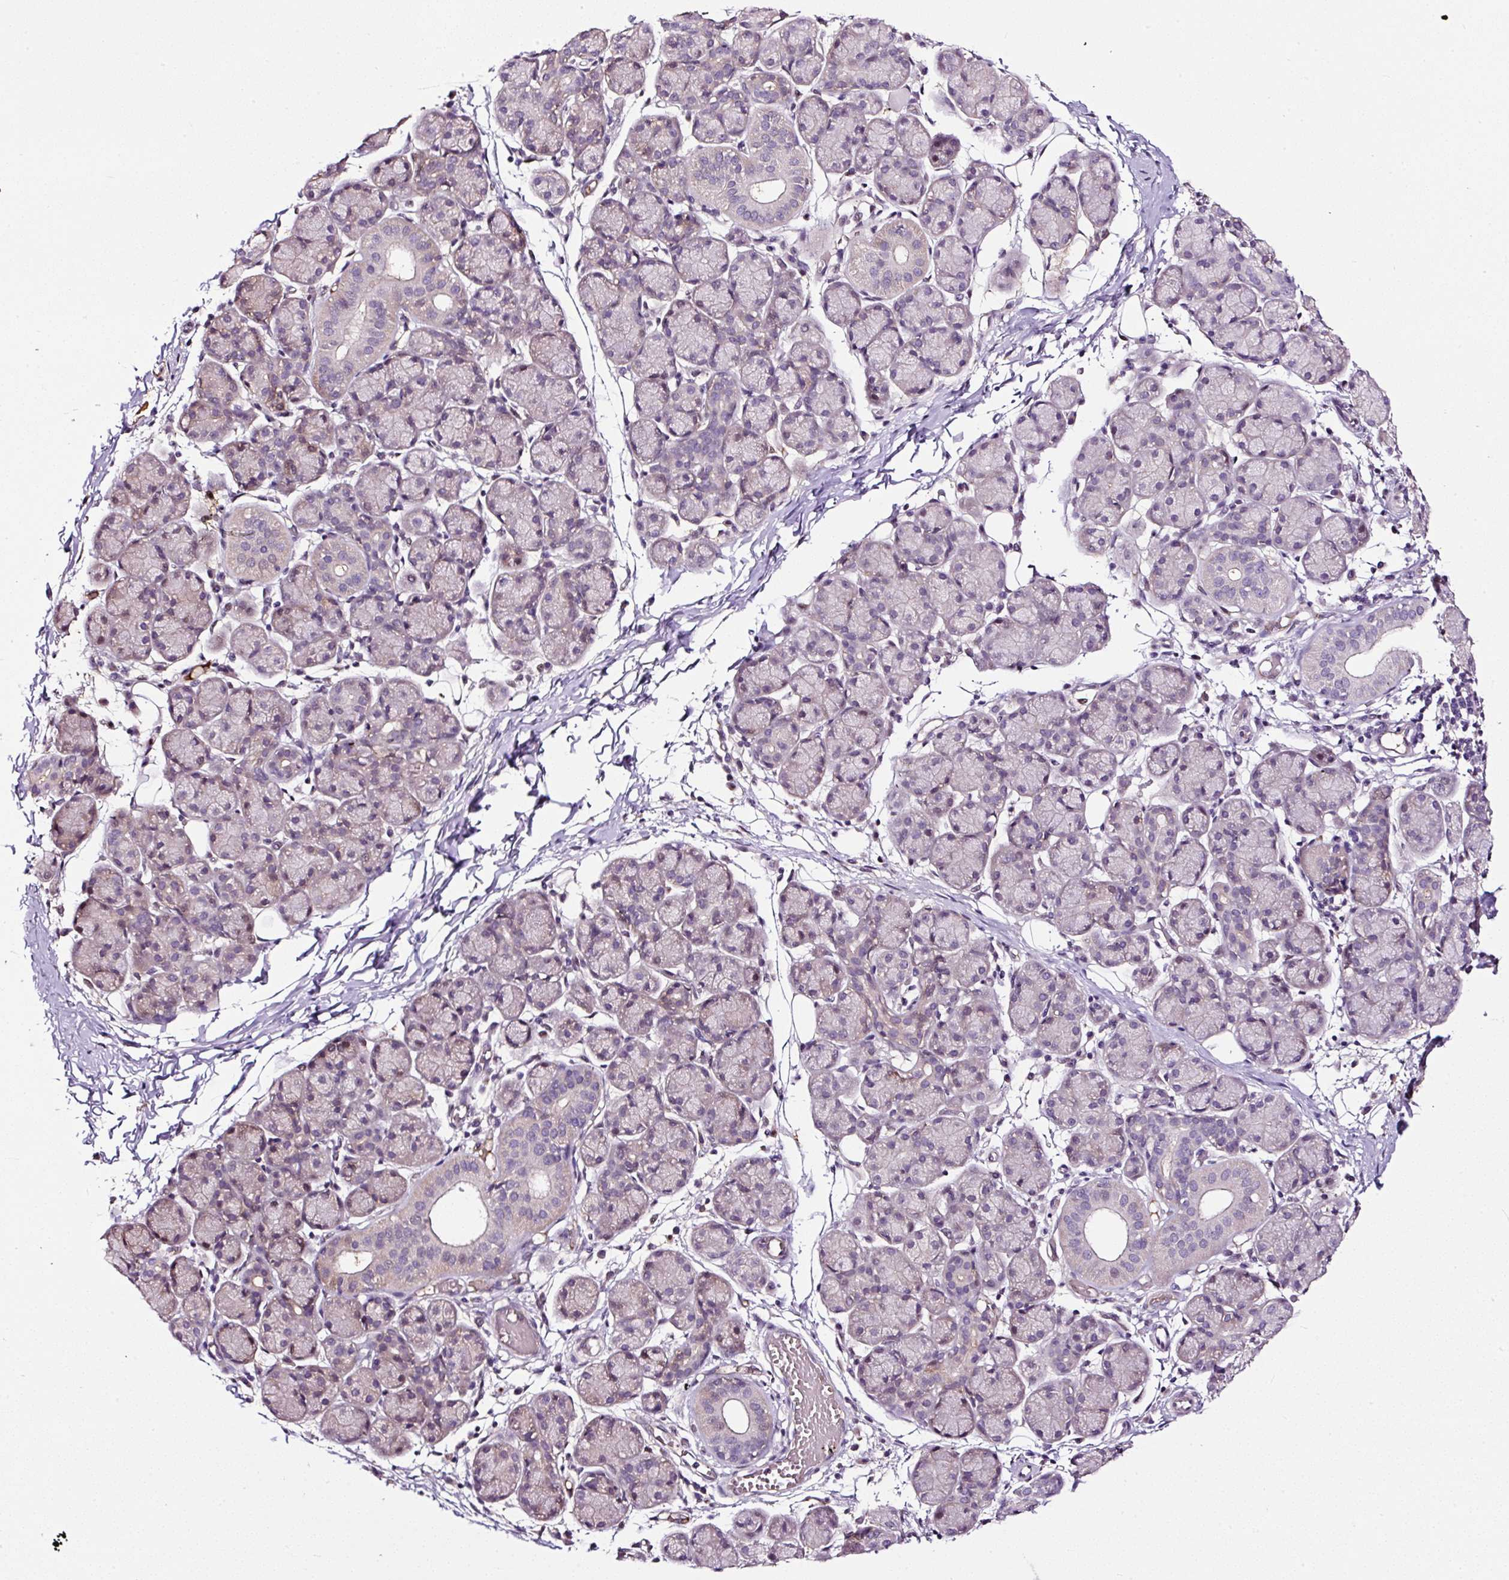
{"staining": {"intensity": "weak", "quantity": "<25%", "location": "cytoplasmic/membranous"}, "tissue": "salivary gland", "cell_type": "Glandular cells", "image_type": "normal", "snomed": [{"axis": "morphology", "description": "Normal tissue, NOS"}, {"axis": "morphology", "description": "Inflammation, NOS"}, {"axis": "topography", "description": "Lymph node"}, {"axis": "topography", "description": "Salivary gland"}], "caption": "This is an IHC photomicrograph of benign salivary gland. There is no positivity in glandular cells.", "gene": "LRRC24", "patient": {"sex": "male", "age": 3}}